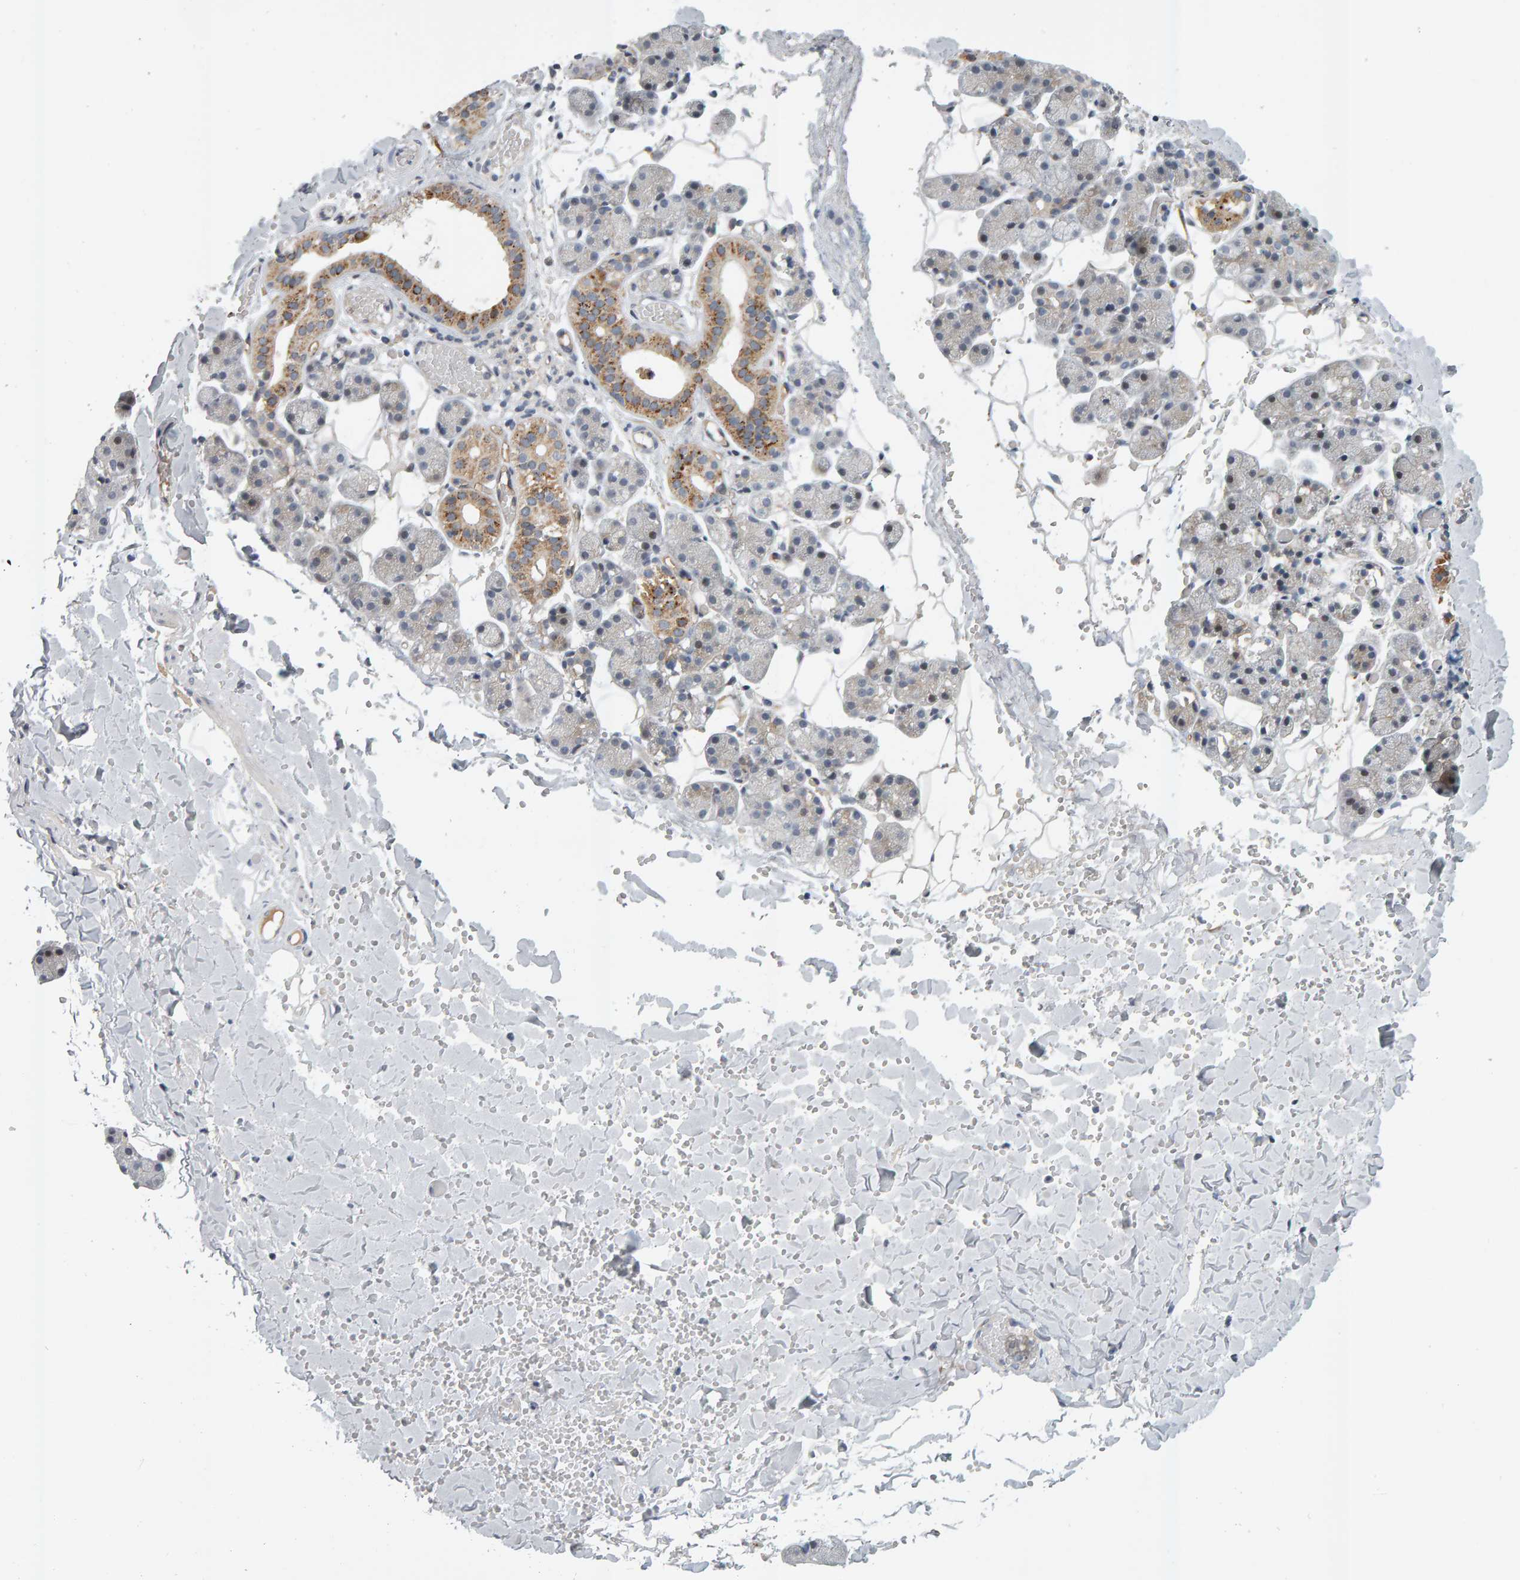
{"staining": {"intensity": "moderate", "quantity": "<25%", "location": "cytoplasmic/membranous"}, "tissue": "salivary gland", "cell_type": "Glandular cells", "image_type": "normal", "snomed": [{"axis": "morphology", "description": "Normal tissue, NOS"}, {"axis": "topography", "description": "Salivary gland"}], "caption": "IHC histopathology image of benign salivary gland: salivary gland stained using immunohistochemistry displays low levels of moderate protein expression localized specifically in the cytoplasmic/membranous of glandular cells, appearing as a cytoplasmic/membranous brown color.", "gene": "ZNF160", "patient": {"sex": "female", "age": 33}}